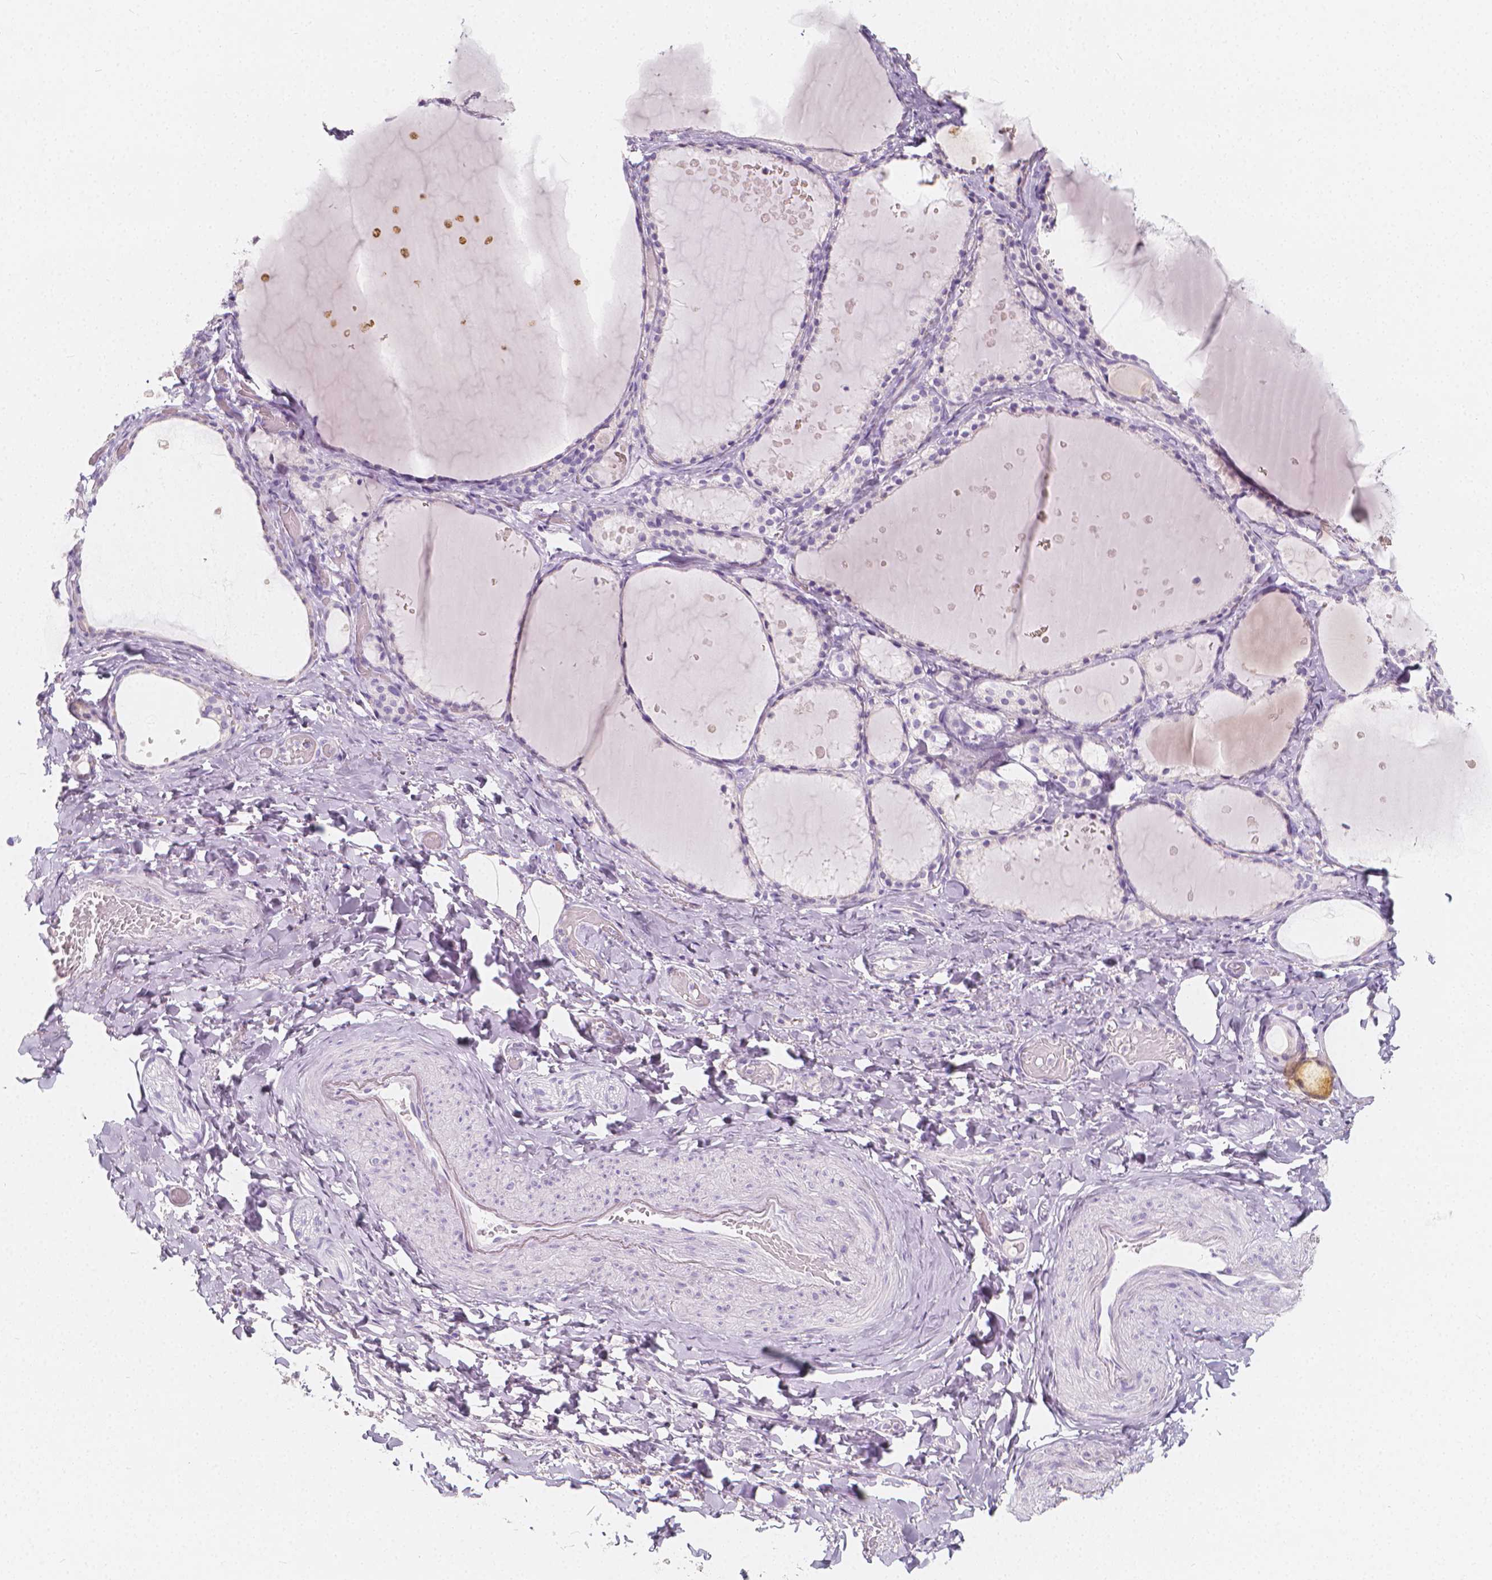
{"staining": {"intensity": "negative", "quantity": "none", "location": "none"}, "tissue": "thyroid gland", "cell_type": "Glandular cells", "image_type": "normal", "snomed": [{"axis": "morphology", "description": "Normal tissue, NOS"}, {"axis": "topography", "description": "Thyroid gland"}], "caption": "Glandular cells are negative for protein expression in normal human thyroid gland. Nuclei are stained in blue.", "gene": "RBFOX1", "patient": {"sex": "female", "age": 56}}